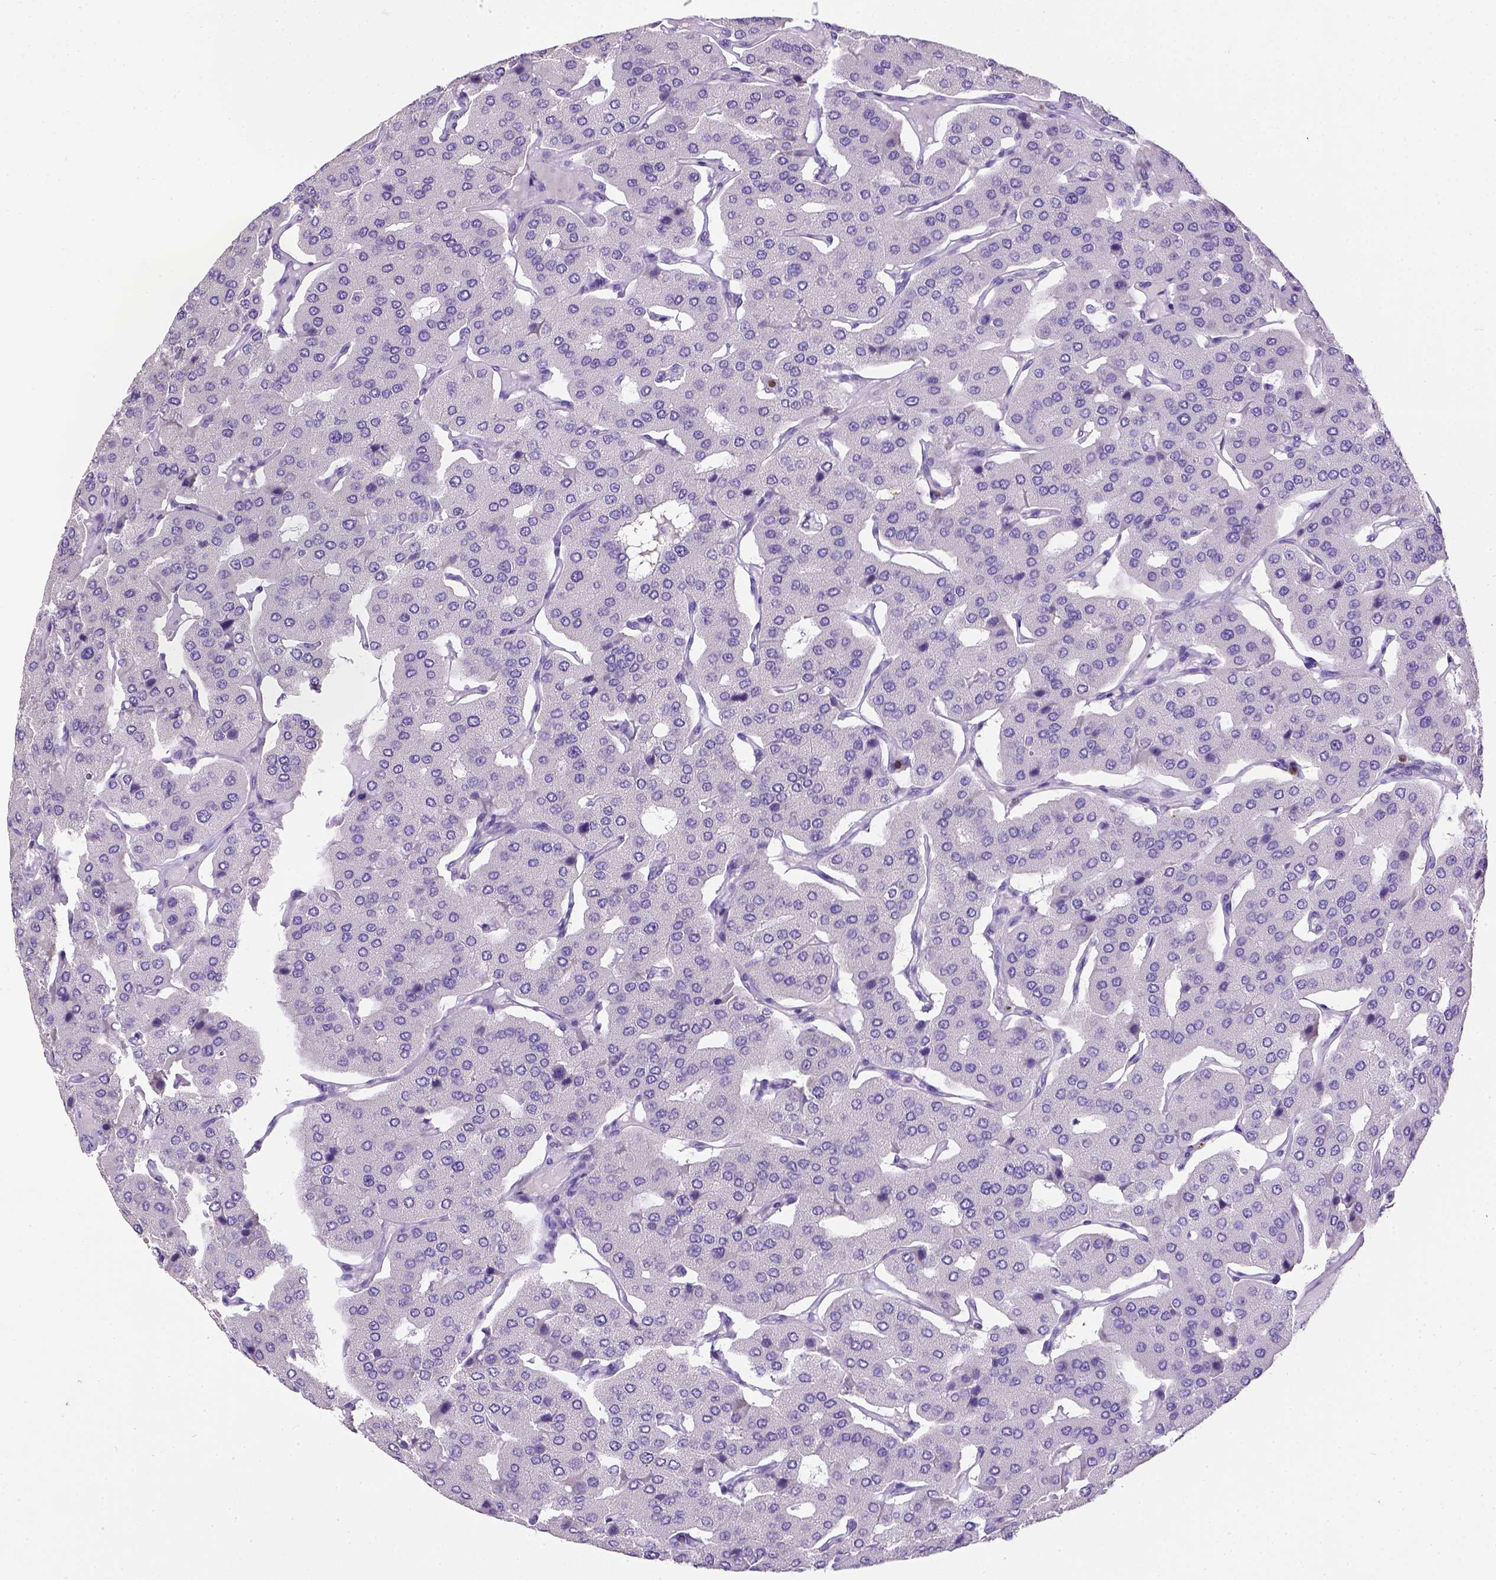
{"staining": {"intensity": "negative", "quantity": "none", "location": "none"}, "tissue": "parathyroid gland", "cell_type": "Glandular cells", "image_type": "normal", "snomed": [{"axis": "morphology", "description": "Normal tissue, NOS"}, {"axis": "morphology", "description": "Adenoma, NOS"}, {"axis": "topography", "description": "Parathyroid gland"}], "caption": "Glandular cells are negative for protein expression in unremarkable human parathyroid gland.", "gene": "CD3E", "patient": {"sex": "female", "age": 86}}